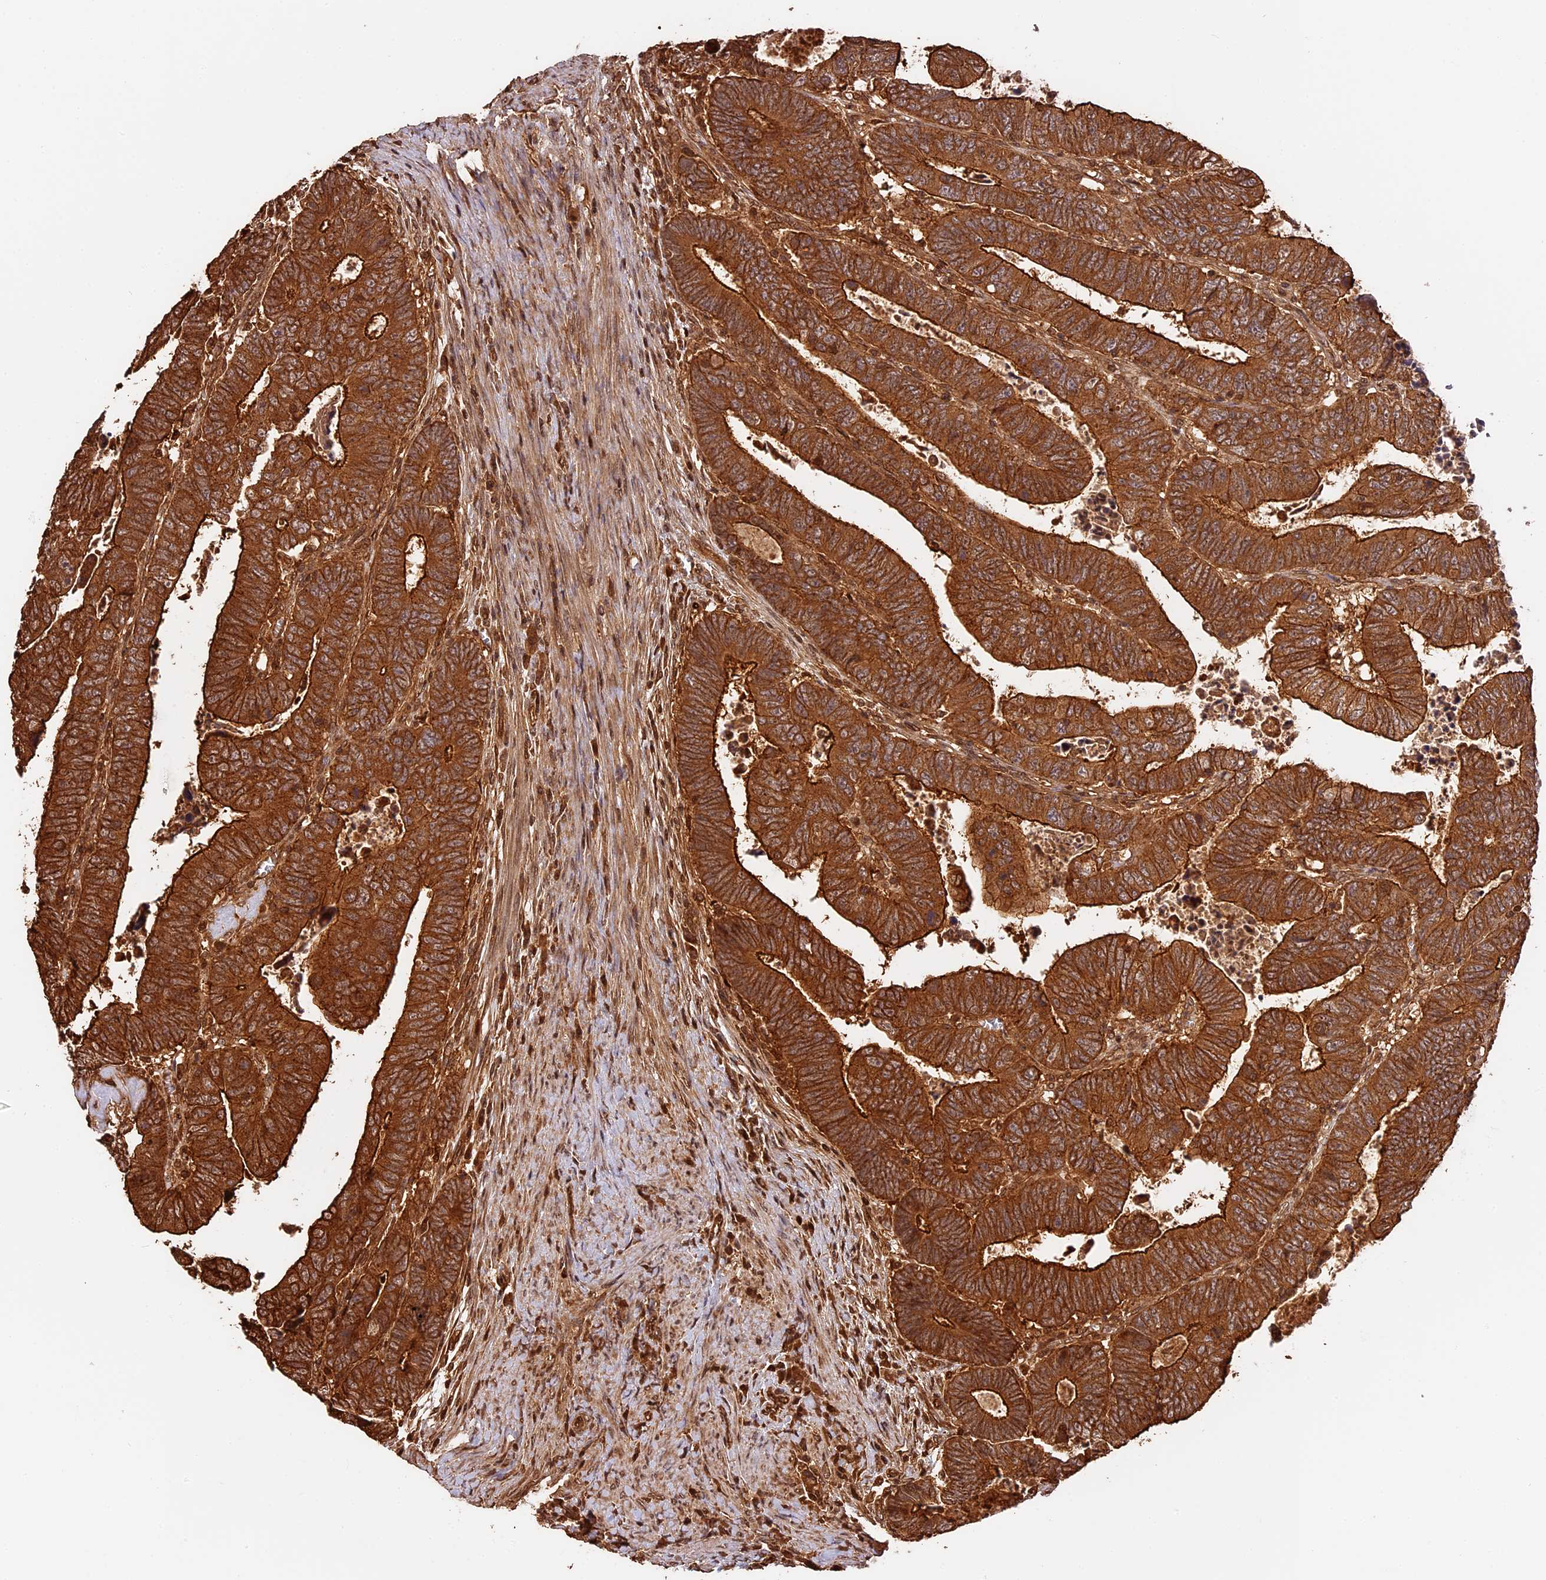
{"staining": {"intensity": "strong", "quantity": ">75%", "location": "cytoplasmic/membranous"}, "tissue": "colorectal cancer", "cell_type": "Tumor cells", "image_type": "cancer", "snomed": [{"axis": "morphology", "description": "Normal tissue, NOS"}, {"axis": "morphology", "description": "Adenocarcinoma, NOS"}, {"axis": "topography", "description": "Rectum"}], "caption": "Protein expression analysis of human colorectal adenocarcinoma reveals strong cytoplasmic/membranous staining in about >75% of tumor cells.", "gene": "PPP1R37", "patient": {"sex": "female", "age": 65}}